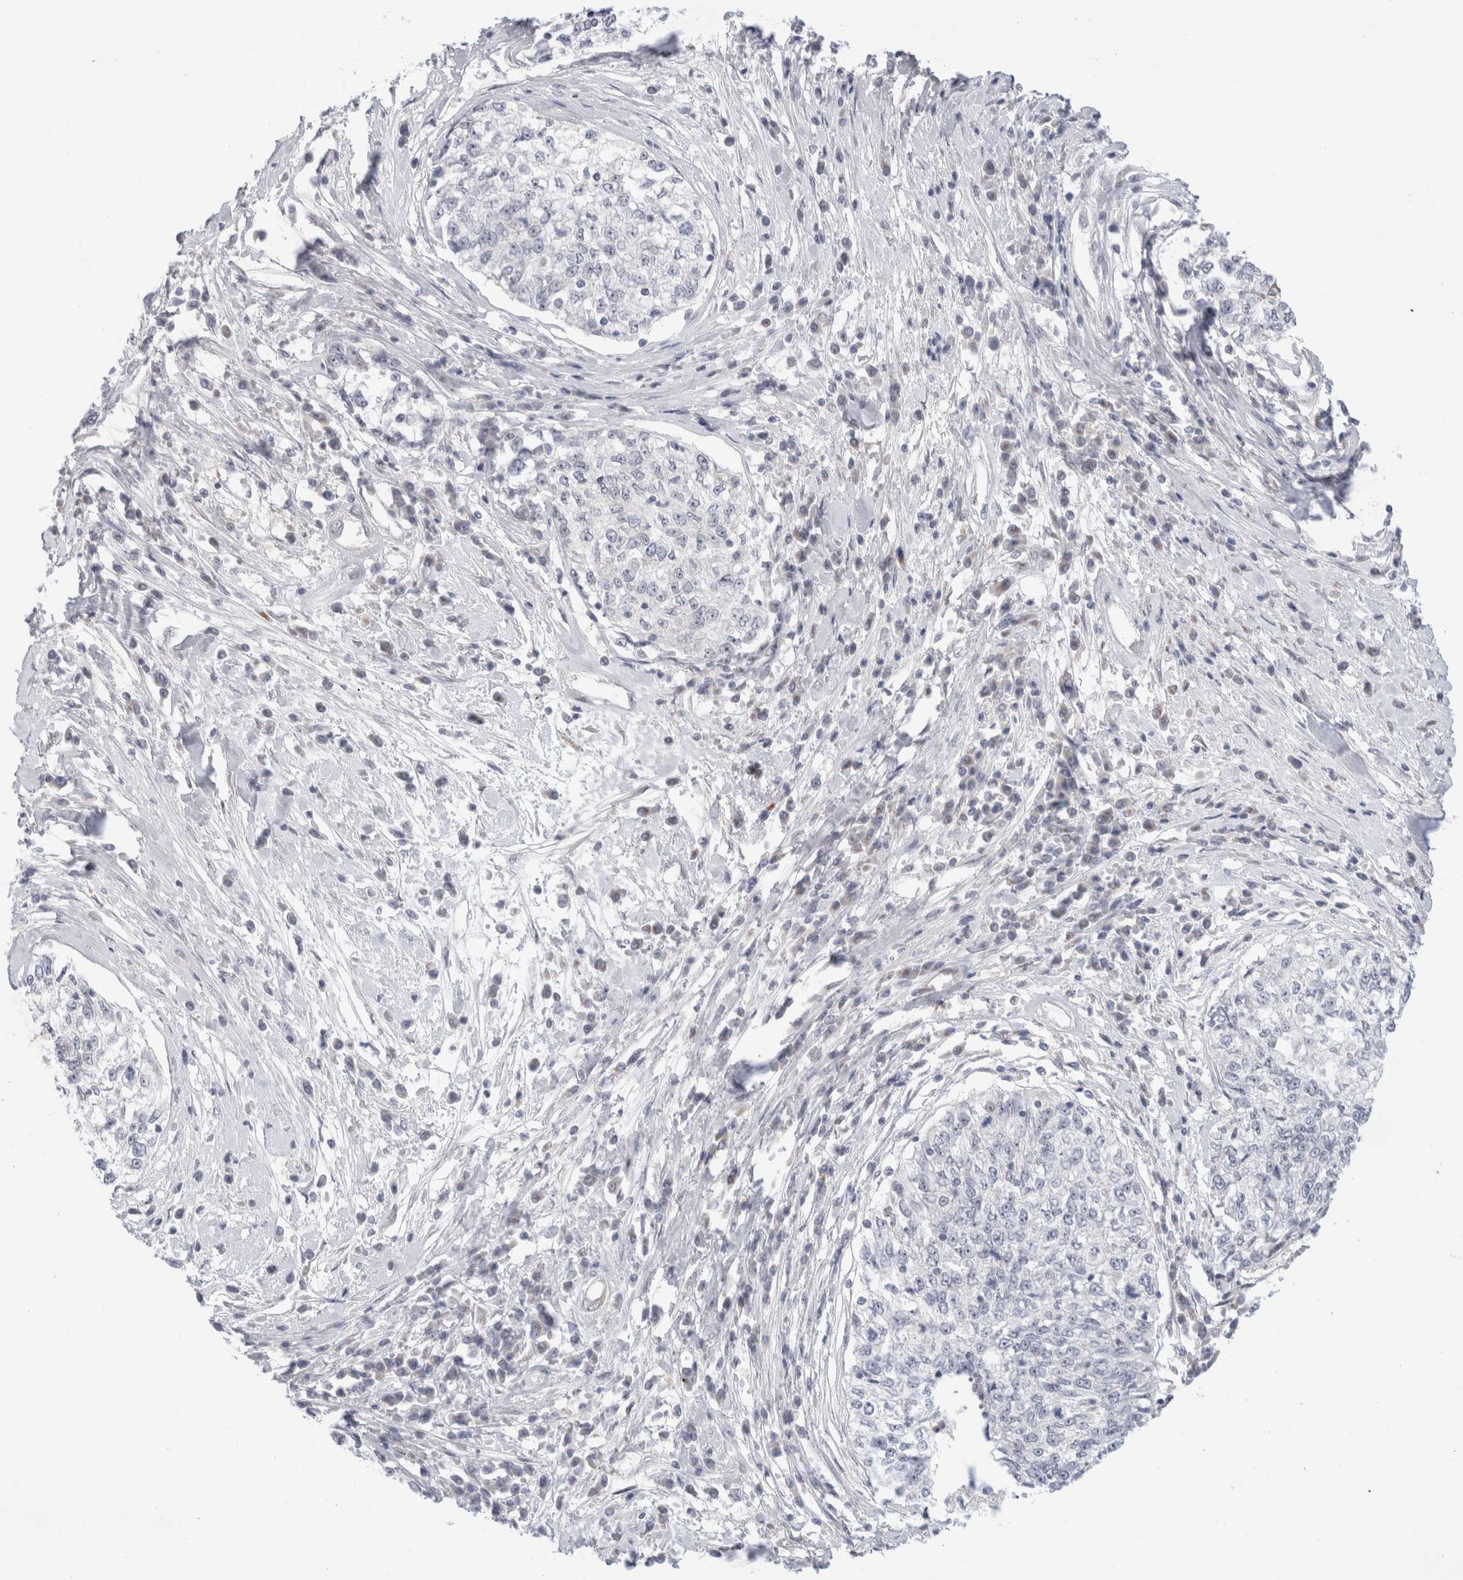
{"staining": {"intensity": "negative", "quantity": "none", "location": "none"}, "tissue": "cervical cancer", "cell_type": "Tumor cells", "image_type": "cancer", "snomed": [{"axis": "morphology", "description": "Squamous cell carcinoma, NOS"}, {"axis": "topography", "description": "Cervix"}], "caption": "Tumor cells are negative for protein expression in human squamous cell carcinoma (cervical).", "gene": "CERS5", "patient": {"sex": "female", "age": 57}}